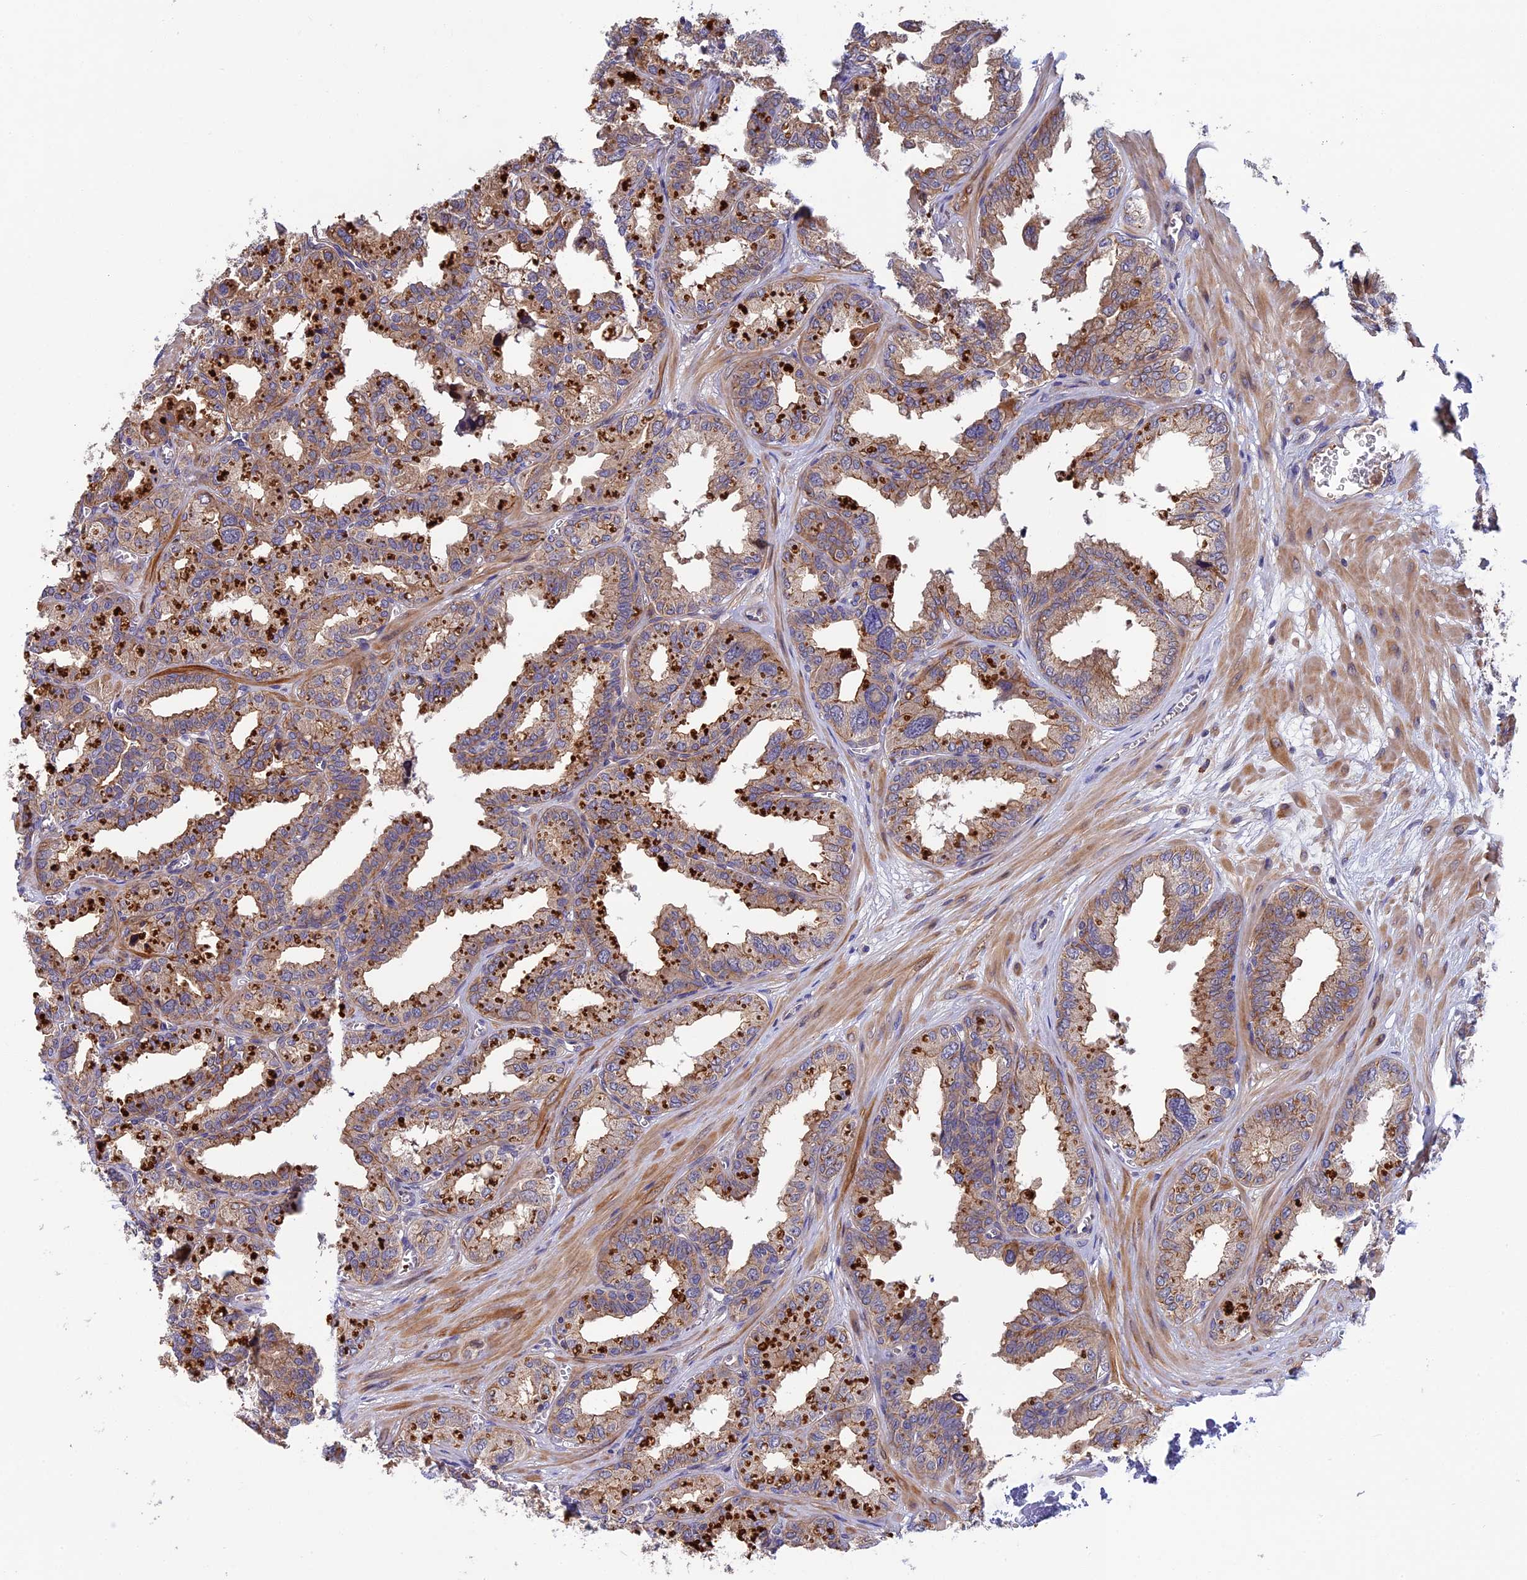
{"staining": {"intensity": "moderate", "quantity": ">75%", "location": "cytoplasmic/membranous"}, "tissue": "seminal vesicle", "cell_type": "Glandular cells", "image_type": "normal", "snomed": [{"axis": "morphology", "description": "Normal tissue, NOS"}, {"axis": "topography", "description": "Prostate"}, {"axis": "topography", "description": "Seminal veicle"}], "caption": "Glandular cells show moderate cytoplasmic/membranous staining in approximately >75% of cells in benign seminal vesicle. (DAB = brown stain, brightfield microscopy at high magnification).", "gene": "CRACD", "patient": {"sex": "male", "age": 51}}